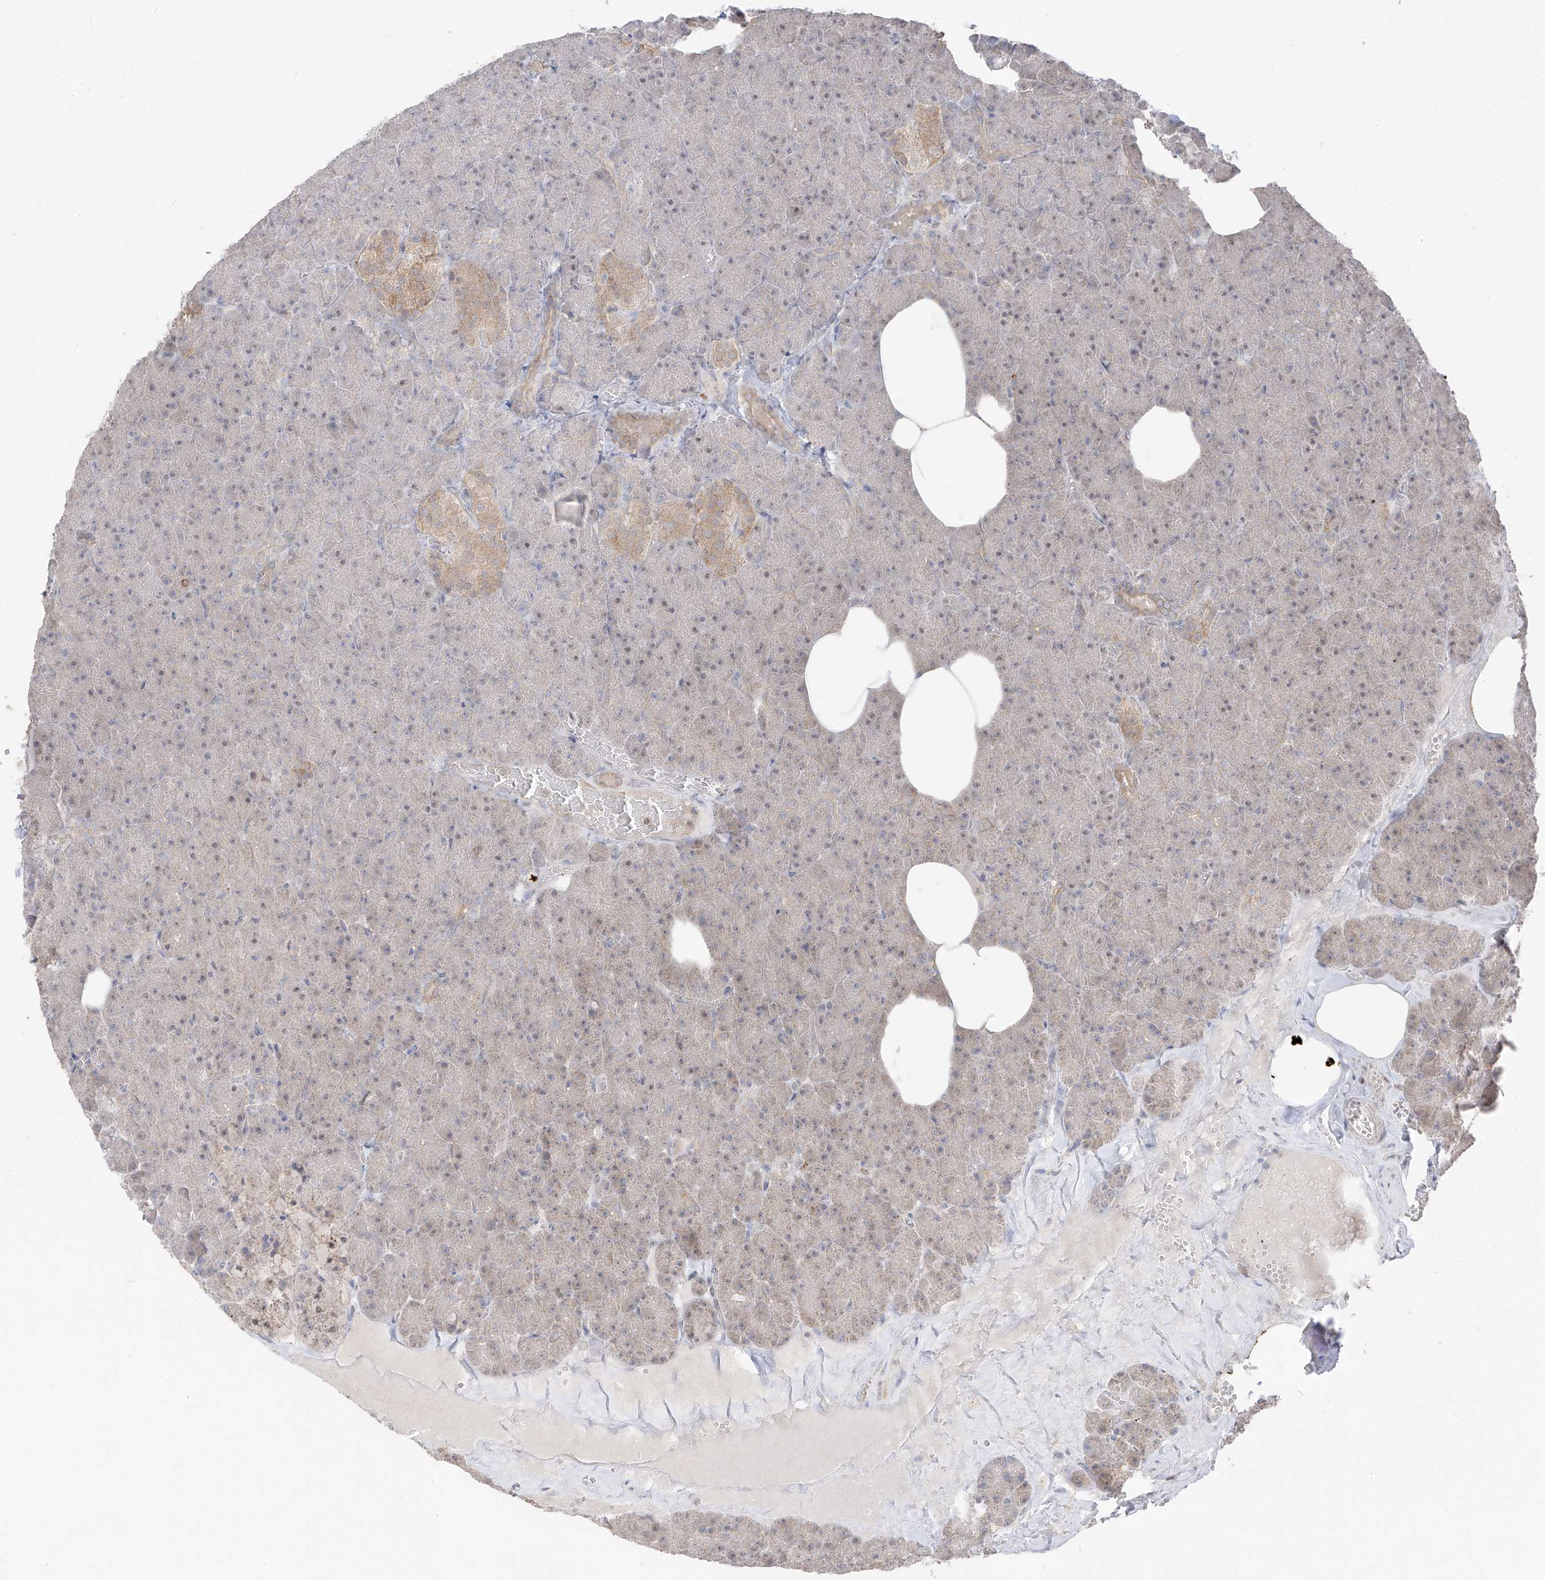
{"staining": {"intensity": "weak", "quantity": "<25%", "location": "cytoplasmic/membranous"}, "tissue": "pancreas", "cell_type": "Exocrine glandular cells", "image_type": "normal", "snomed": [{"axis": "morphology", "description": "Normal tissue, NOS"}, {"axis": "morphology", "description": "Carcinoid, malignant, NOS"}, {"axis": "topography", "description": "Pancreas"}], "caption": "This is a histopathology image of IHC staining of normal pancreas, which shows no positivity in exocrine glandular cells.", "gene": "COLGALT2", "patient": {"sex": "female", "age": 35}}